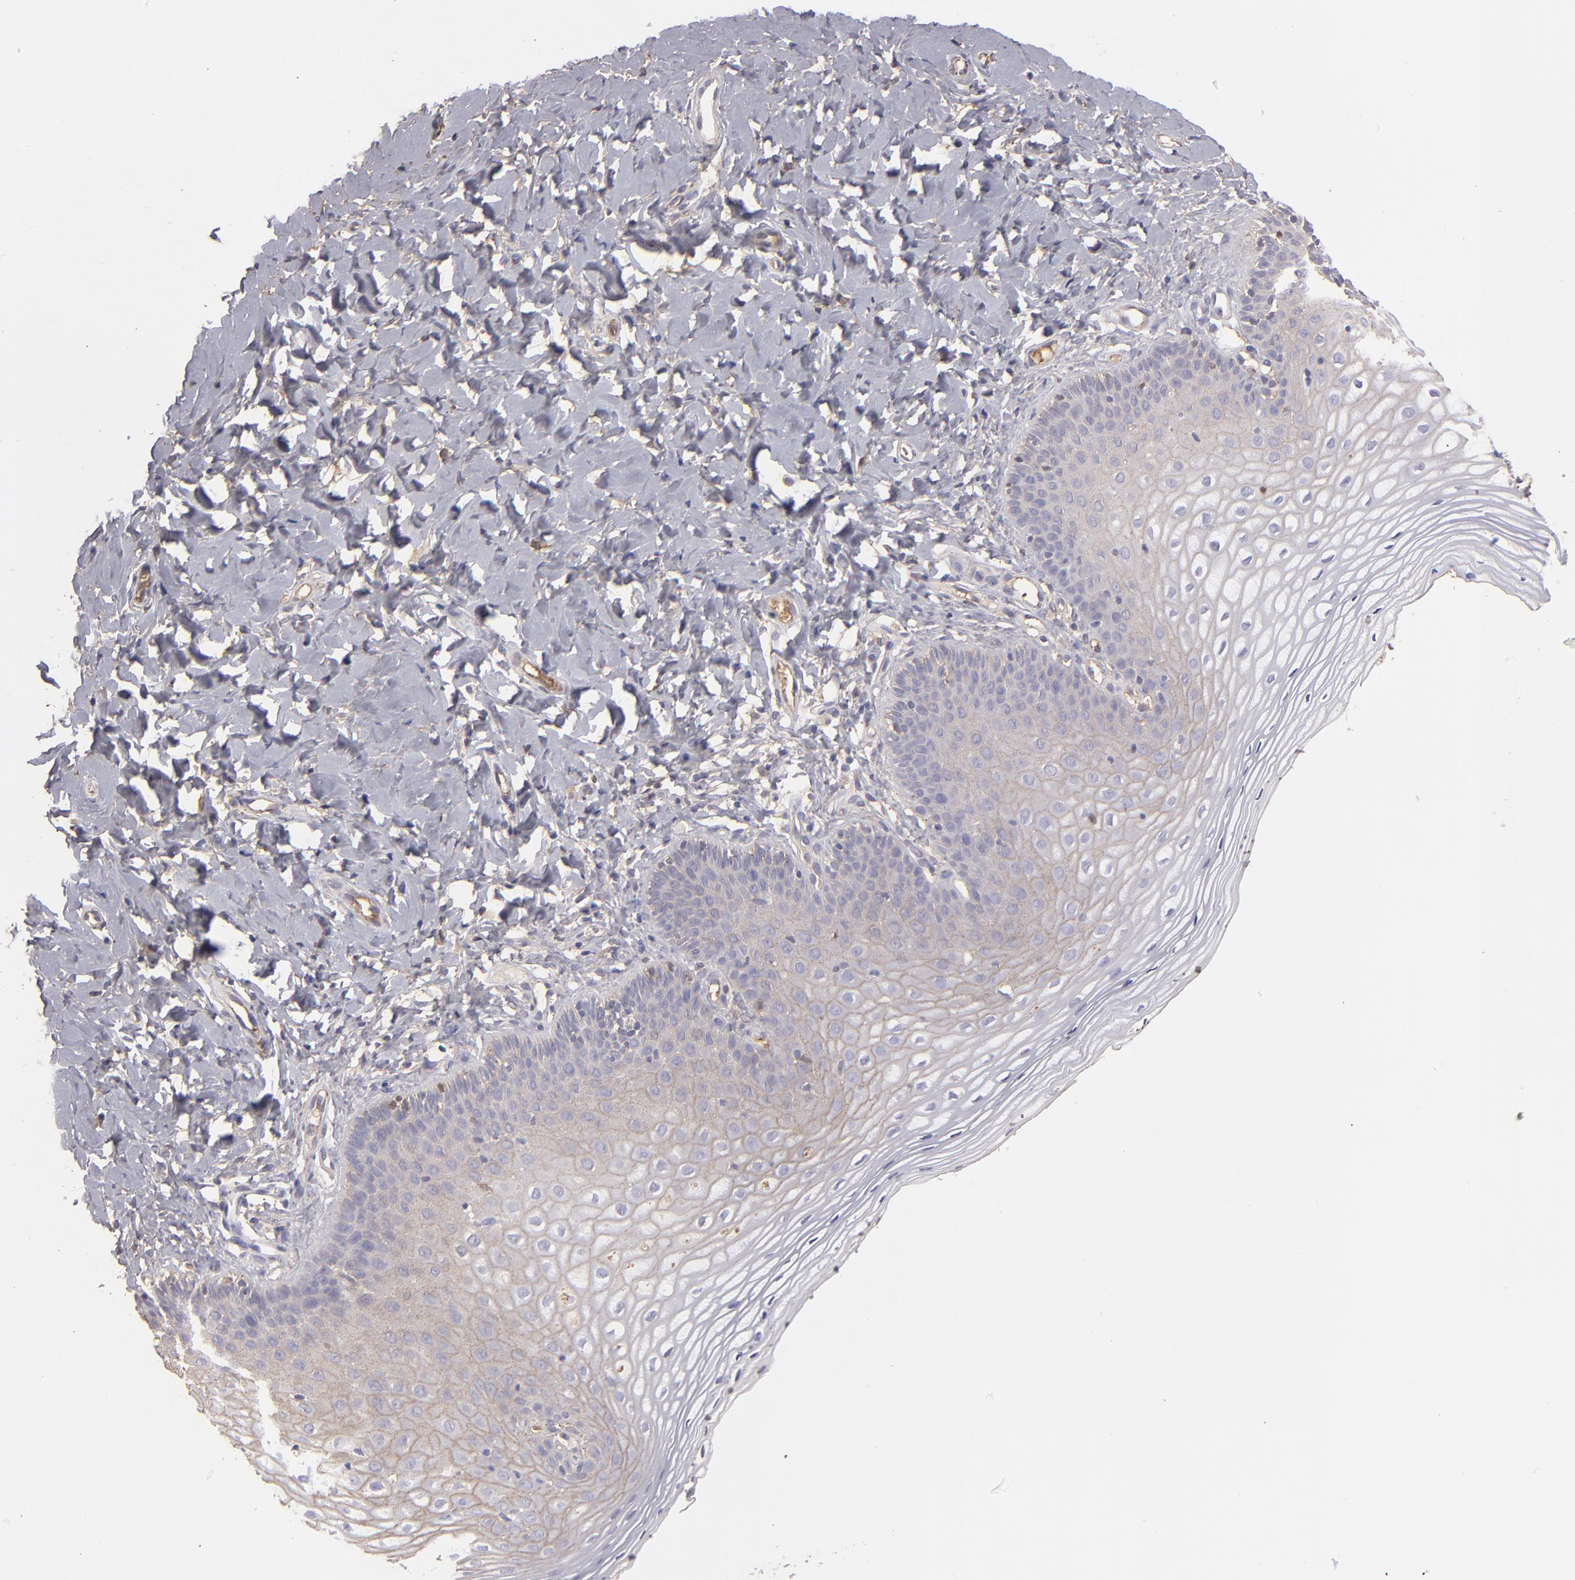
{"staining": {"intensity": "negative", "quantity": "none", "location": "none"}, "tissue": "vagina", "cell_type": "Squamous epithelial cells", "image_type": "normal", "snomed": [{"axis": "morphology", "description": "Normal tissue, NOS"}, {"axis": "topography", "description": "Vagina"}], "caption": "IHC of benign human vagina displays no positivity in squamous epithelial cells. The staining was performed using DAB (3,3'-diaminobenzidine) to visualize the protein expression in brown, while the nuclei were stained in blue with hematoxylin (Magnification: 20x).", "gene": "ABCC4", "patient": {"sex": "female", "age": 55}}